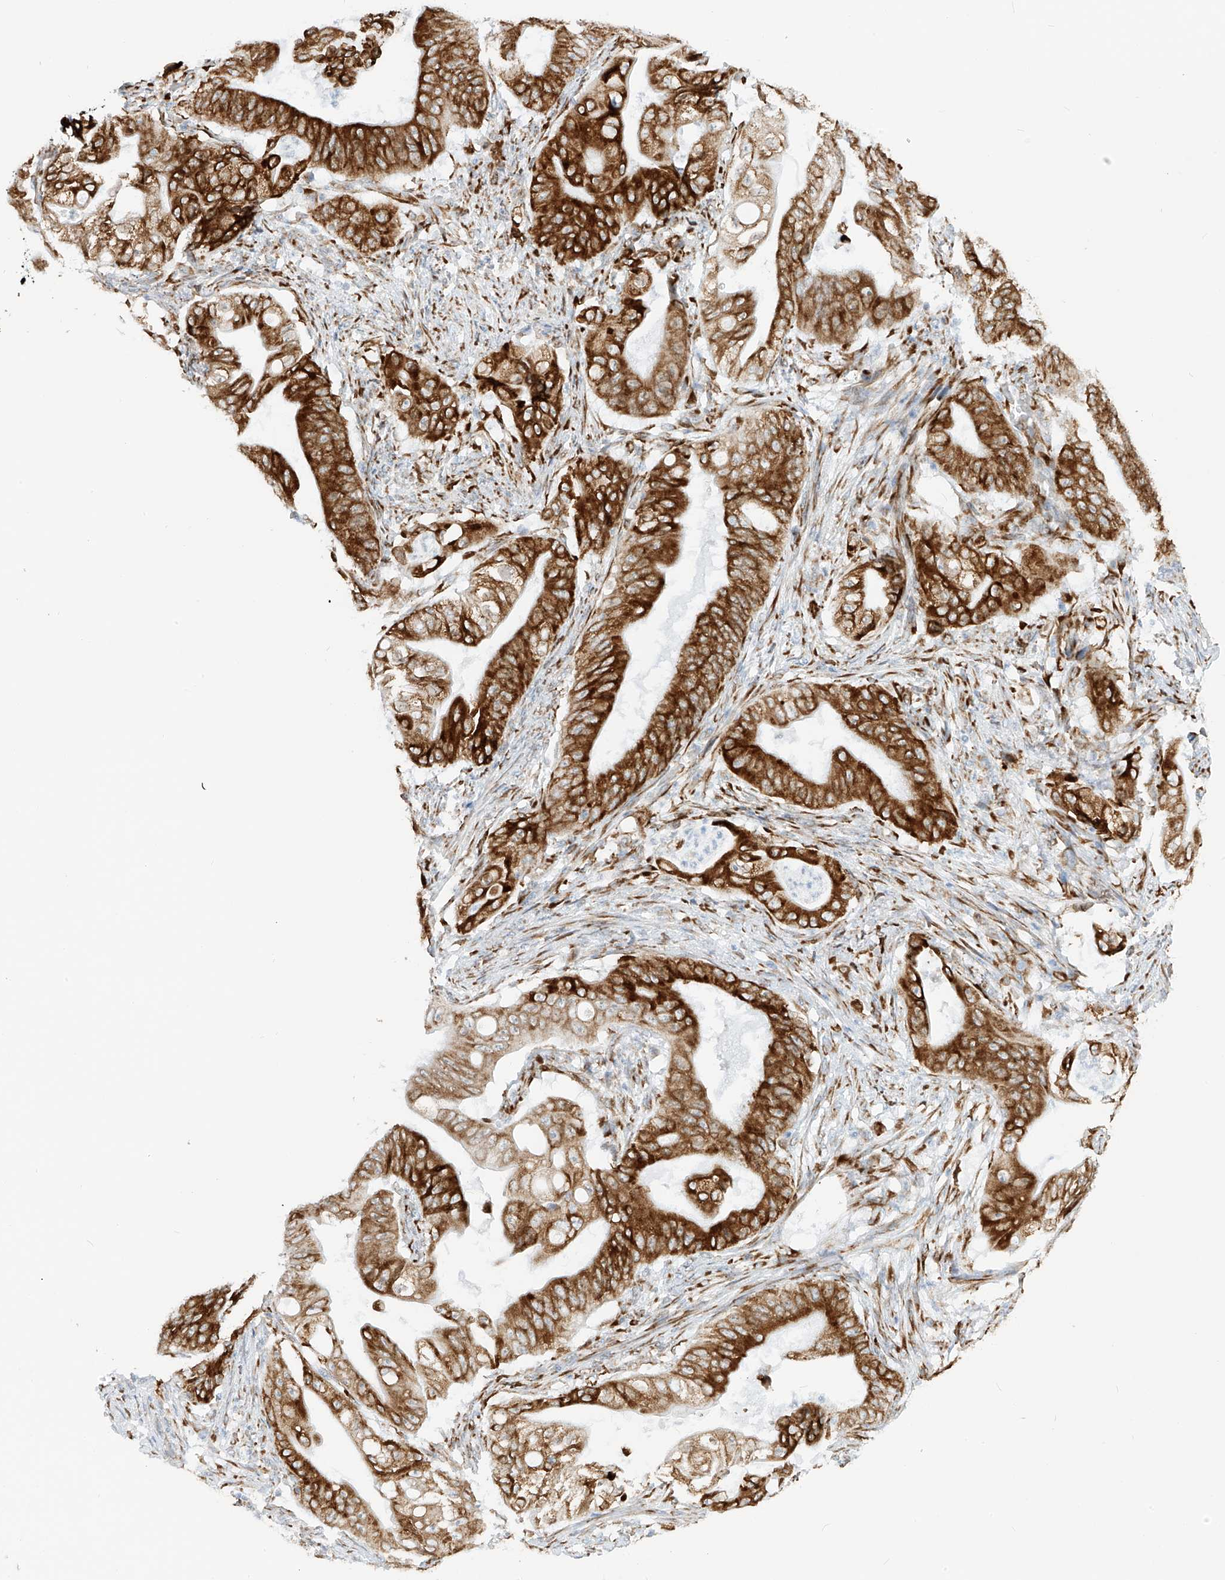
{"staining": {"intensity": "strong", "quantity": ">75%", "location": "cytoplasmic/membranous"}, "tissue": "stomach cancer", "cell_type": "Tumor cells", "image_type": "cancer", "snomed": [{"axis": "morphology", "description": "Adenocarcinoma, NOS"}, {"axis": "topography", "description": "Stomach"}], "caption": "Strong cytoplasmic/membranous protein staining is identified in approximately >75% of tumor cells in stomach cancer. (DAB IHC with brightfield microscopy, high magnification).", "gene": "LRRC59", "patient": {"sex": "female", "age": 73}}